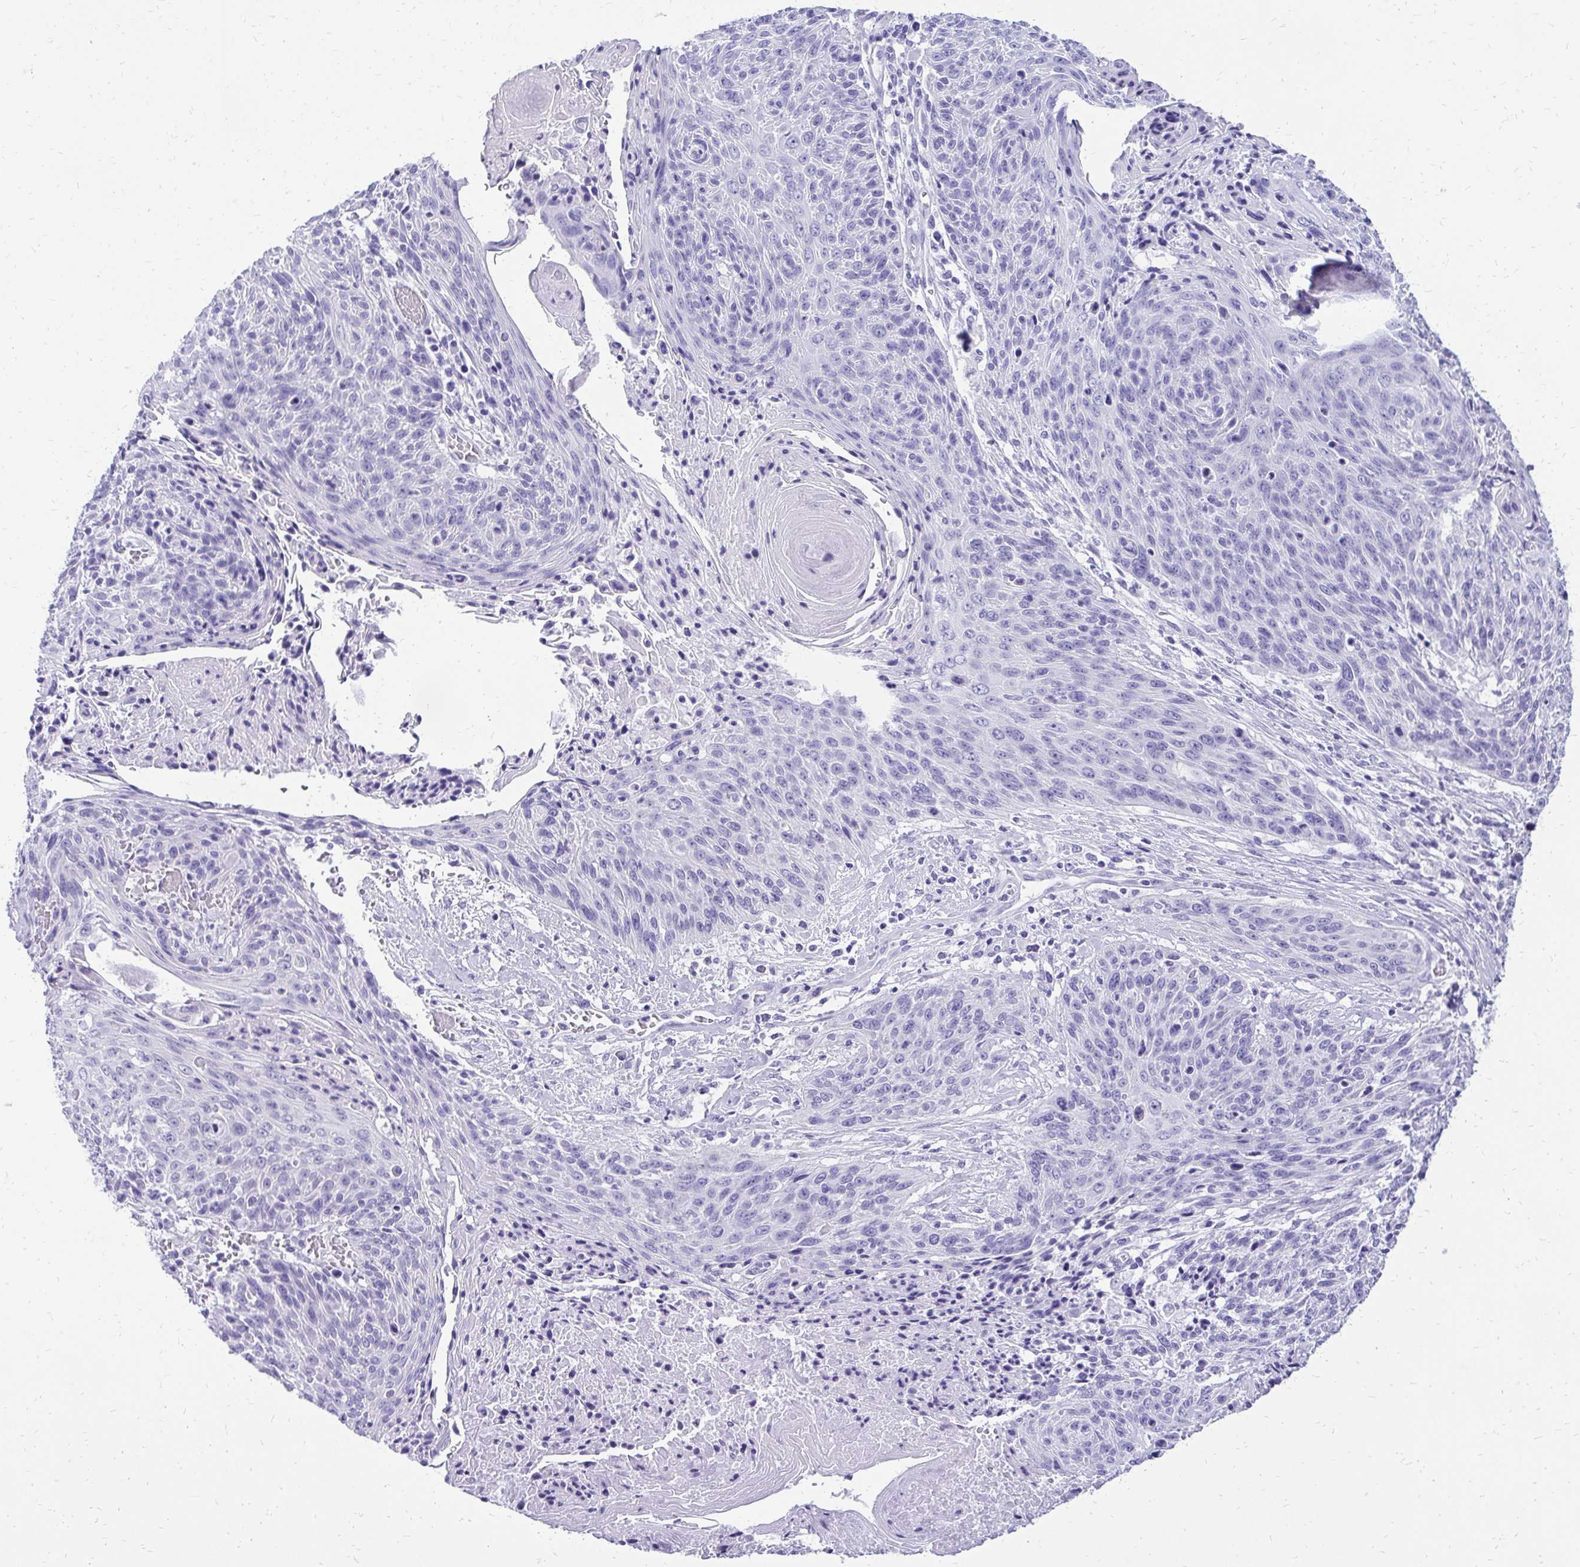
{"staining": {"intensity": "negative", "quantity": "none", "location": "none"}, "tissue": "cervical cancer", "cell_type": "Tumor cells", "image_type": "cancer", "snomed": [{"axis": "morphology", "description": "Squamous cell carcinoma, NOS"}, {"axis": "topography", "description": "Cervix"}], "caption": "This is an immunohistochemistry (IHC) photomicrograph of human cervical squamous cell carcinoma. There is no expression in tumor cells.", "gene": "SLC32A1", "patient": {"sex": "female", "age": 45}}